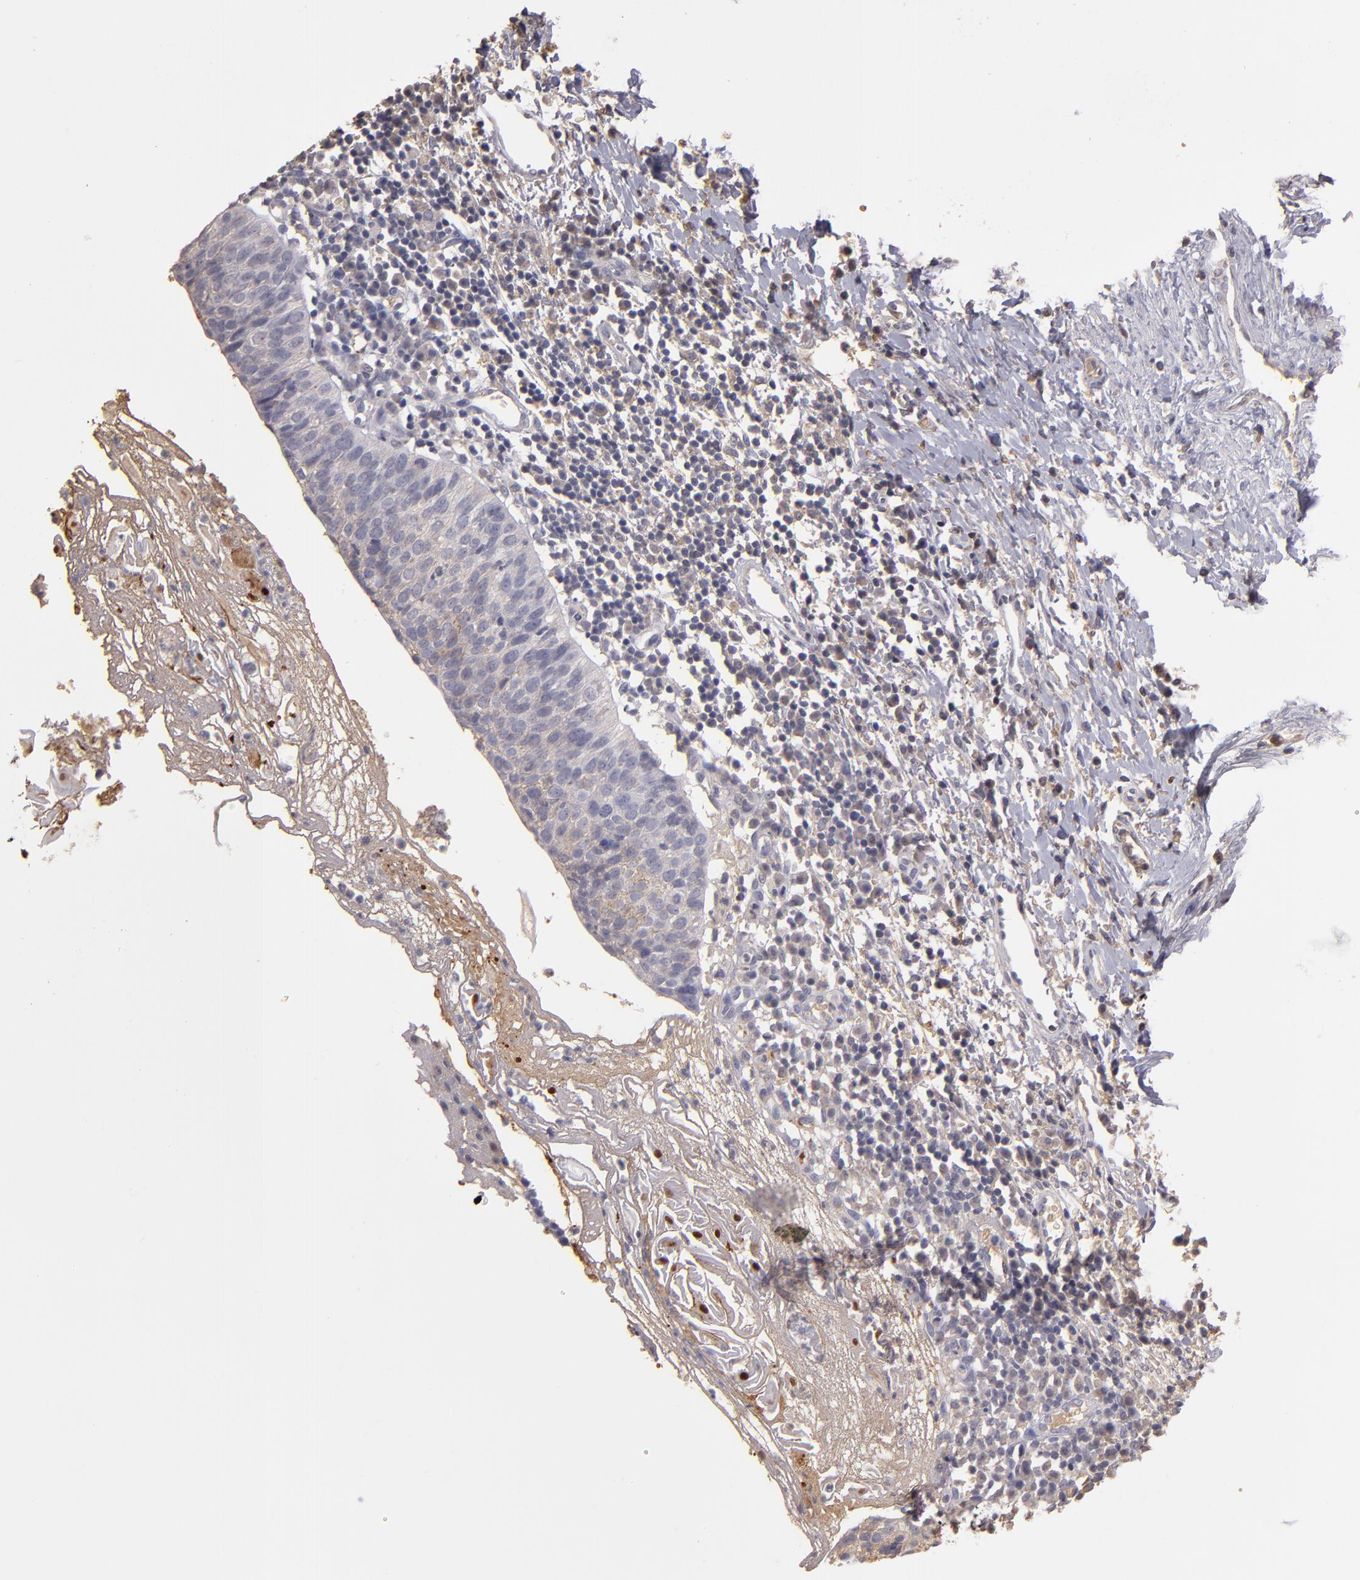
{"staining": {"intensity": "negative", "quantity": "none", "location": "none"}, "tissue": "cervical cancer", "cell_type": "Tumor cells", "image_type": "cancer", "snomed": [{"axis": "morphology", "description": "Normal tissue, NOS"}, {"axis": "morphology", "description": "Squamous cell carcinoma, NOS"}, {"axis": "topography", "description": "Cervix"}], "caption": "Human cervical cancer (squamous cell carcinoma) stained for a protein using IHC displays no staining in tumor cells.", "gene": "SERPINC1", "patient": {"sex": "female", "age": 39}}